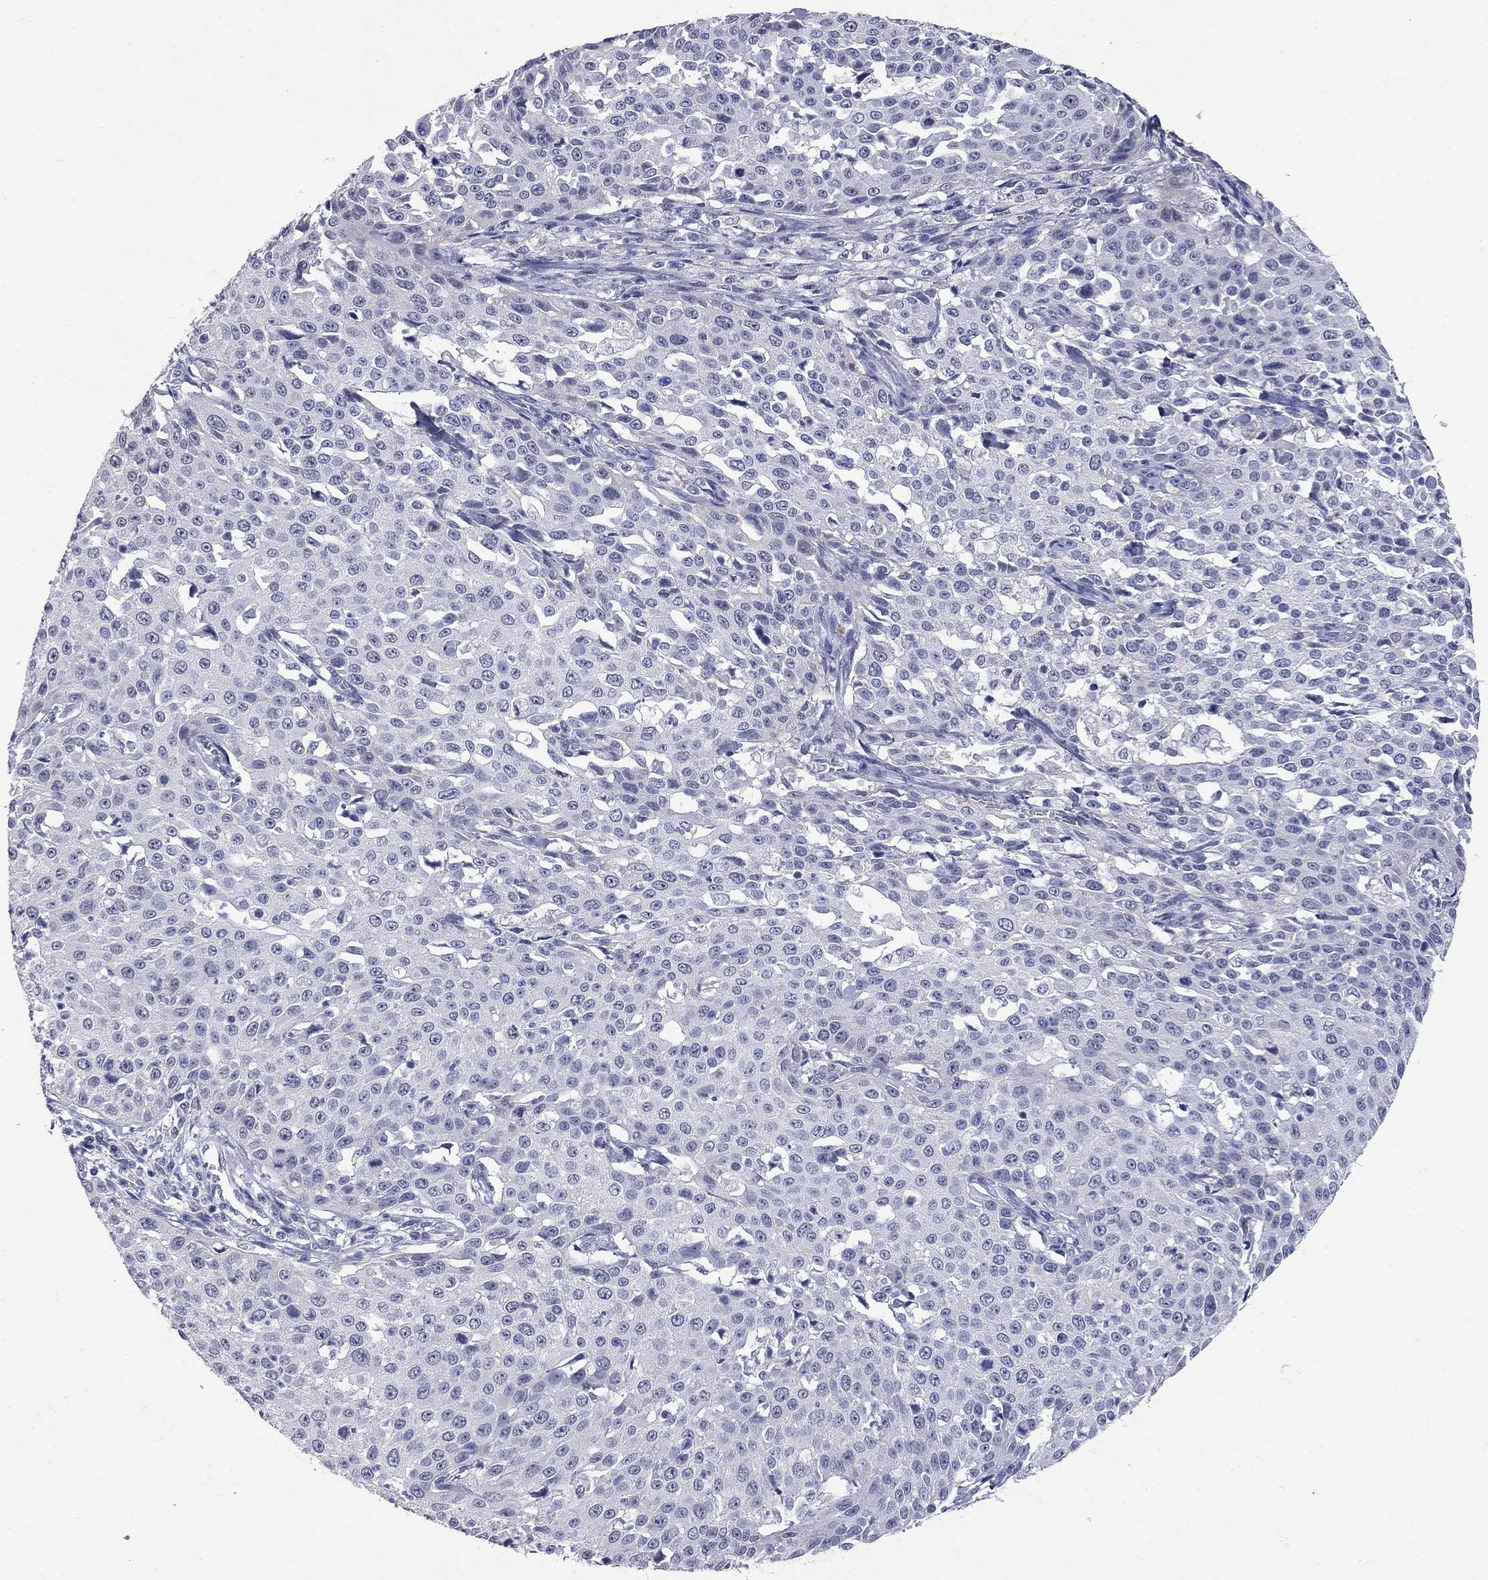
{"staining": {"intensity": "negative", "quantity": "none", "location": "none"}, "tissue": "cervical cancer", "cell_type": "Tumor cells", "image_type": "cancer", "snomed": [{"axis": "morphology", "description": "Squamous cell carcinoma, NOS"}, {"axis": "topography", "description": "Cervix"}], "caption": "High power microscopy image of an IHC image of cervical cancer, revealing no significant staining in tumor cells. The staining was performed using DAB (3,3'-diaminobenzidine) to visualize the protein expression in brown, while the nuclei were stained in blue with hematoxylin (Magnification: 20x).", "gene": "FAM221B", "patient": {"sex": "female", "age": 26}}